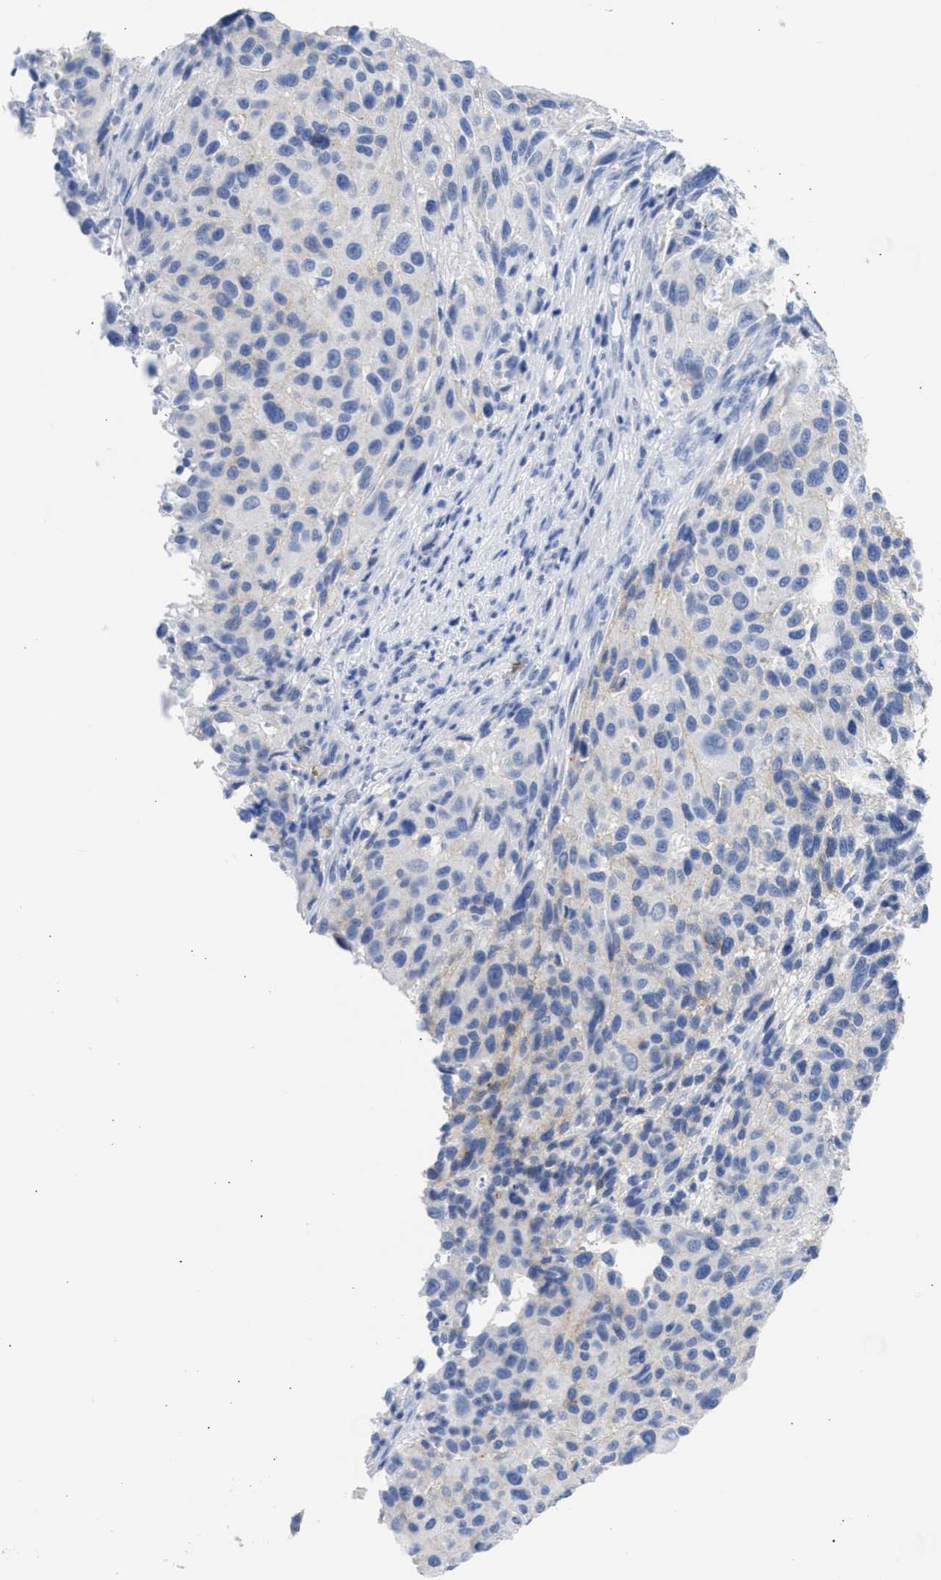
{"staining": {"intensity": "negative", "quantity": "none", "location": "none"}, "tissue": "melanoma", "cell_type": "Tumor cells", "image_type": "cancer", "snomed": [{"axis": "morphology", "description": "Malignant melanoma, Metastatic site"}, {"axis": "topography", "description": "Lymph node"}], "caption": "The histopathology image exhibits no significant expression in tumor cells of malignant melanoma (metastatic site). (DAB (3,3'-diaminobenzidine) IHC, high magnification).", "gene": "NCAM1", "patient": {"sex": "male", "age": 61}}